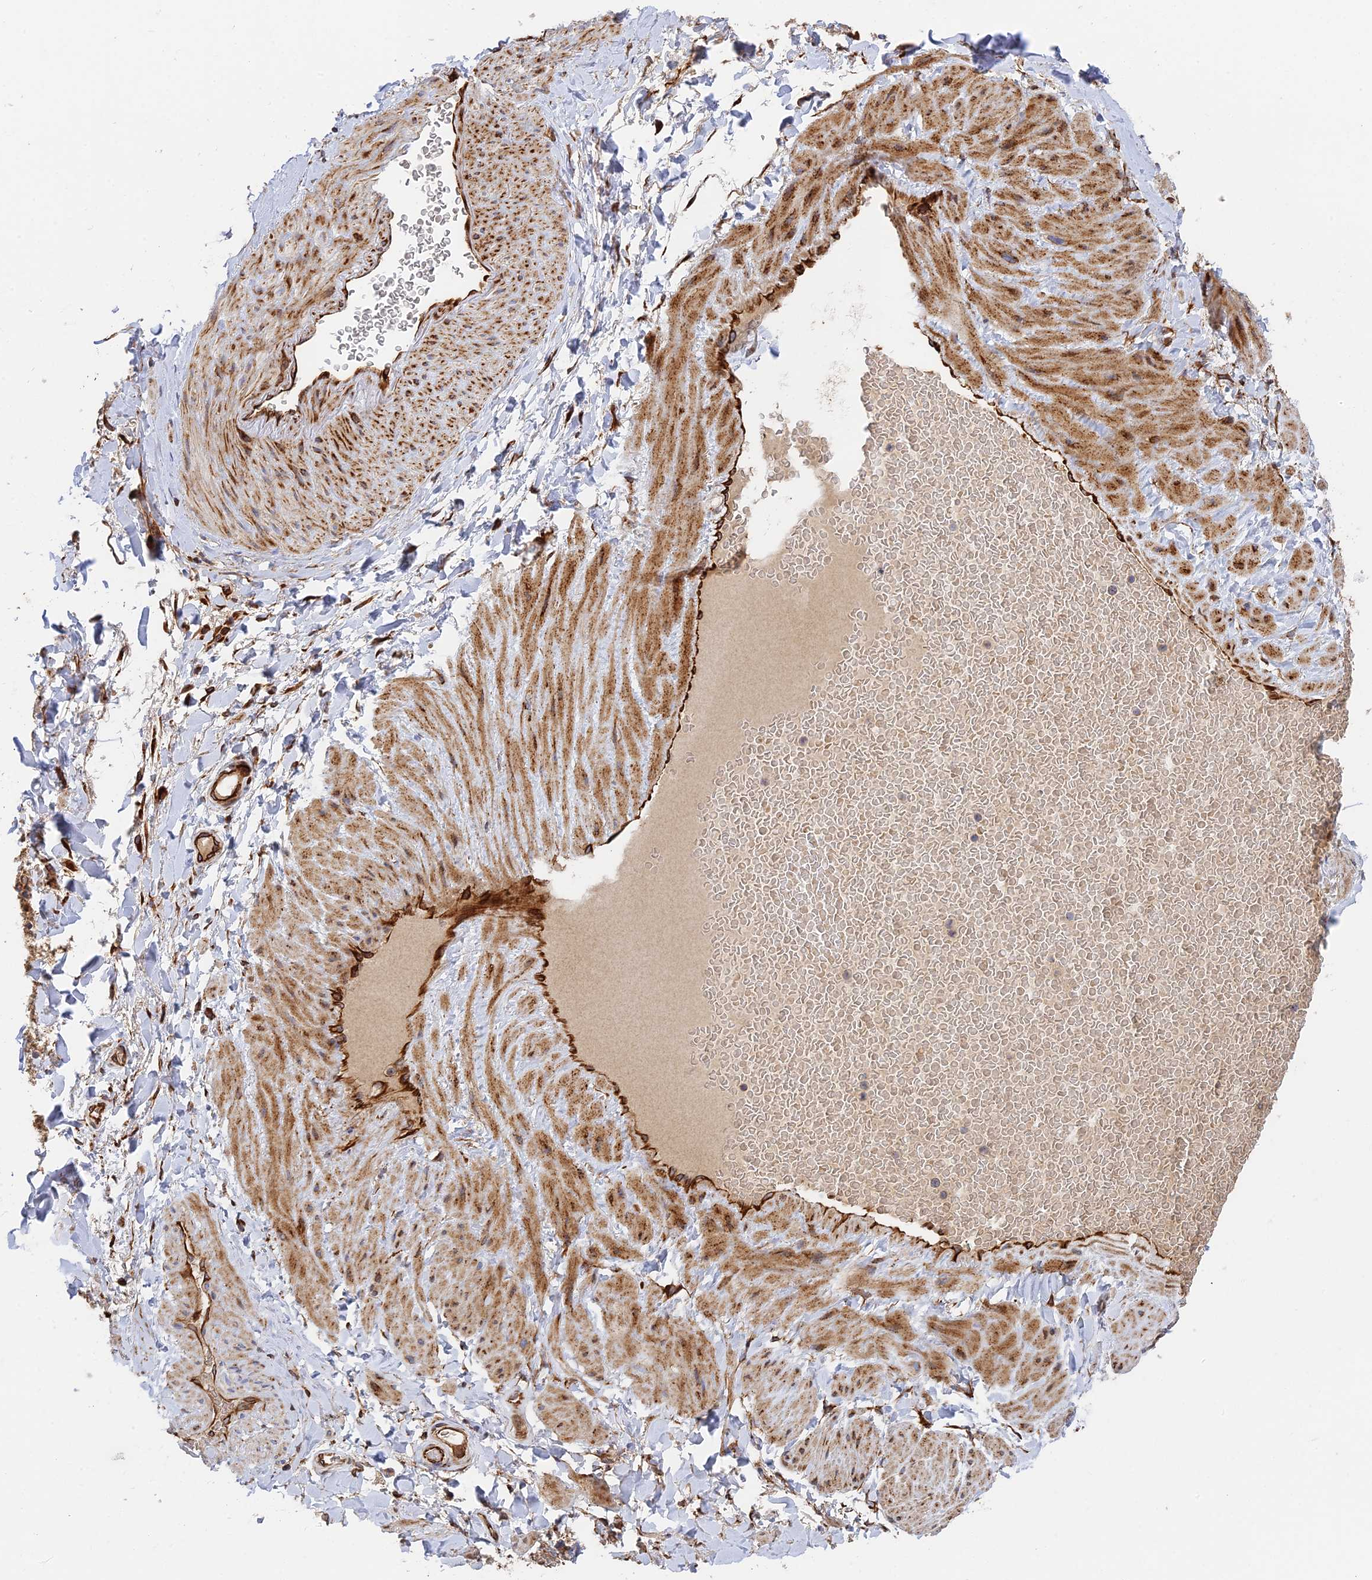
{"staining": {"intensity": "negative", "quantity": "none", "location": "none"}, "tissue": "adipose tissue", "cell_type": "Adipocytes", "image_type": "normal", "snomed": [{"axis": "morphology", "description": "Normal tissue, NOS"}, {"axis": "topography", "description": "Soft tissue"}, {"axis": "topography", "description": "Vascular tissue"}], "caption": "Normal adipose tissue was stained to show a protein in brown. There is no significant staining in adipocytes. Brightfield microscopy of immunohistochemistry (IHC) stained with DAB (brown) and hematoxylin (blue), captured at high magnification.", "gene": "PPP2R3C", "patient": {"sex": "male", "age": 54}}